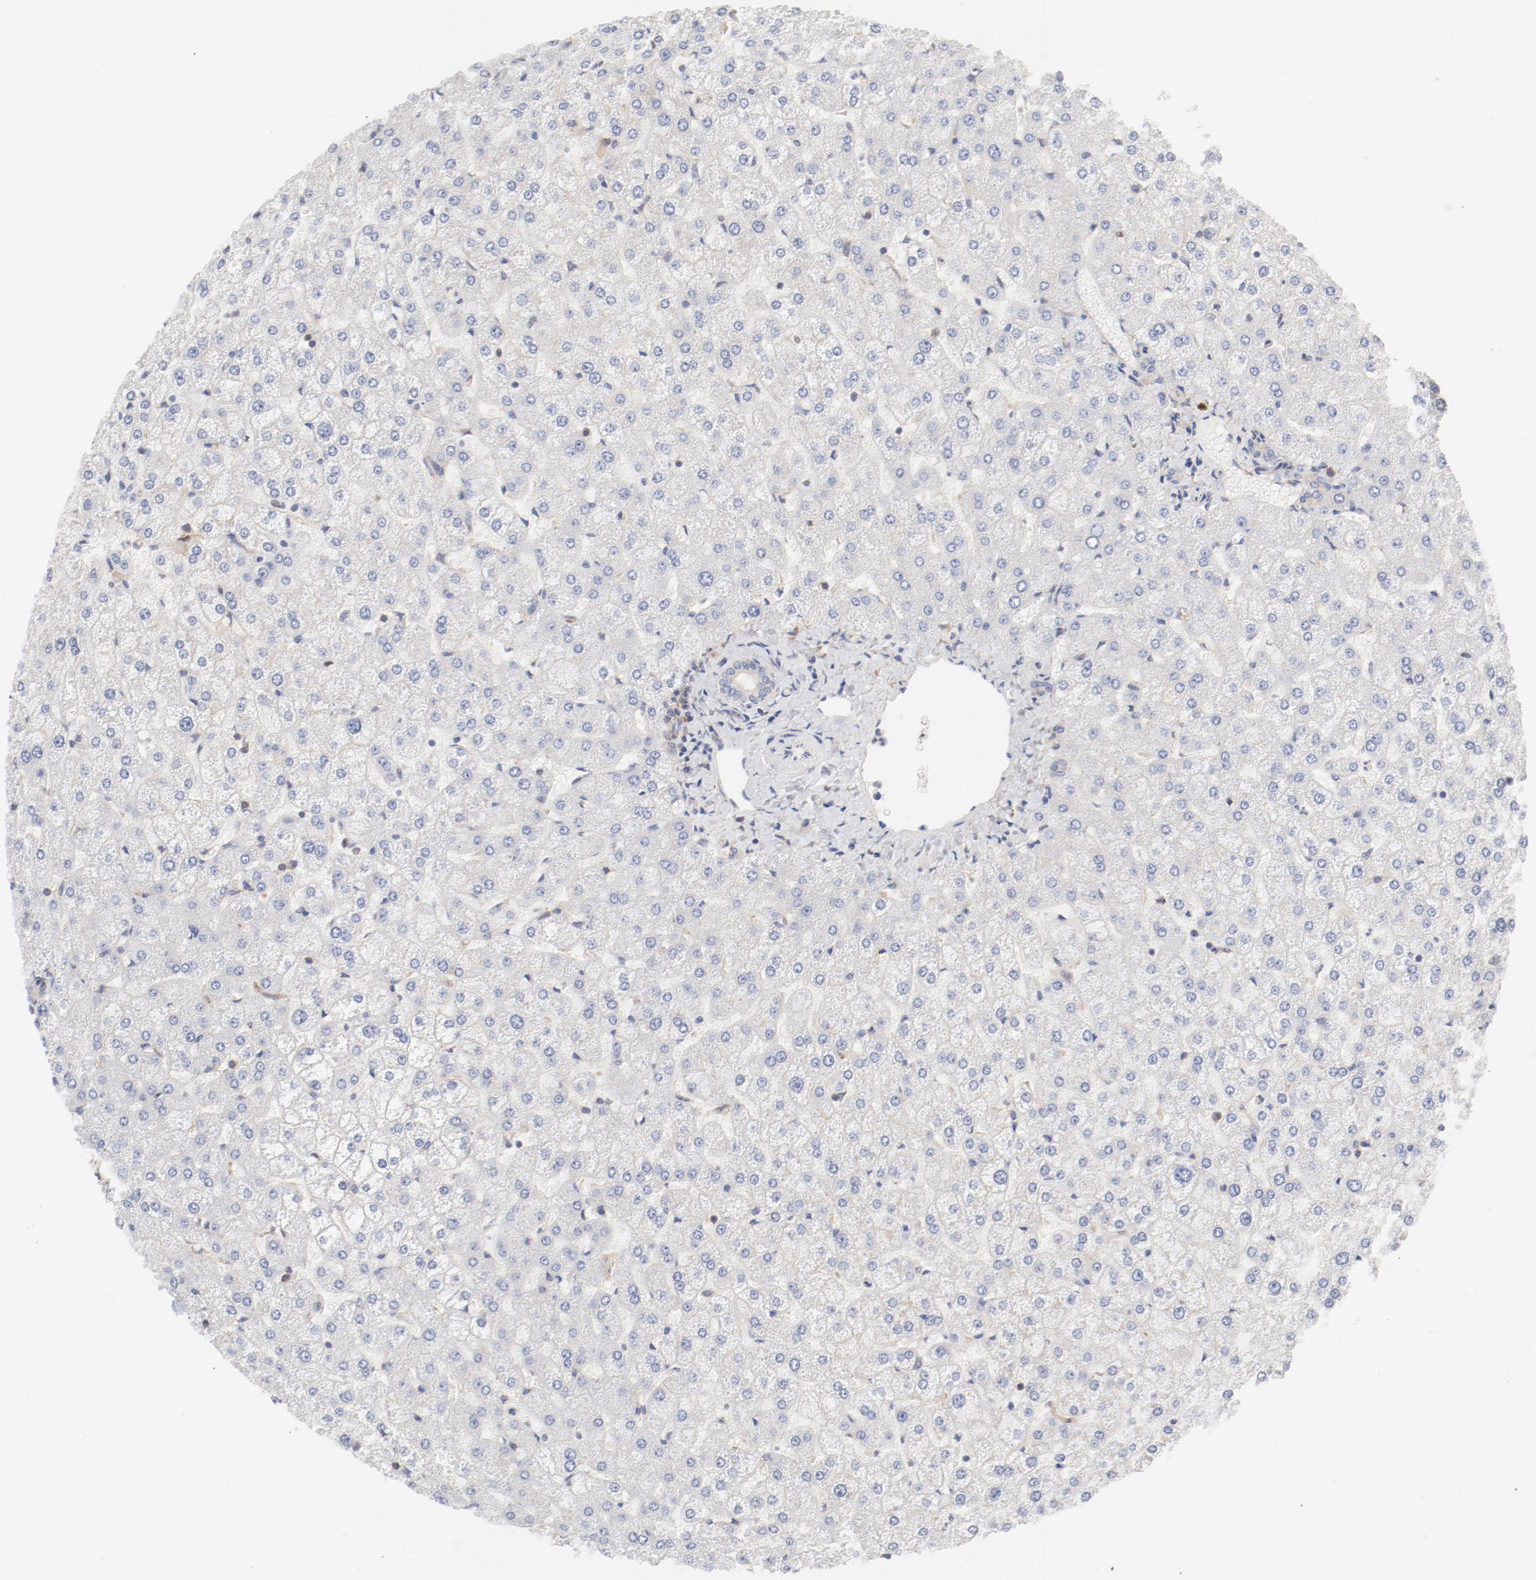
{"staining": {"intensity": "negative", "quantity": "none", "location": "none"}, "tissue": "liver", "cell_type": "Cholangiocytes", "image_type": "normal", "snomed": [{"axis": "morphology", "description": "Normal tissue, NOS"}, {"axis": "topography", "description": "Liver"}], "caption": "The histopathology image displays no staining of cholangiocytes in benign liver.", "gene": "AP2A1", "patient": {"sex": "female", "age": 32}}